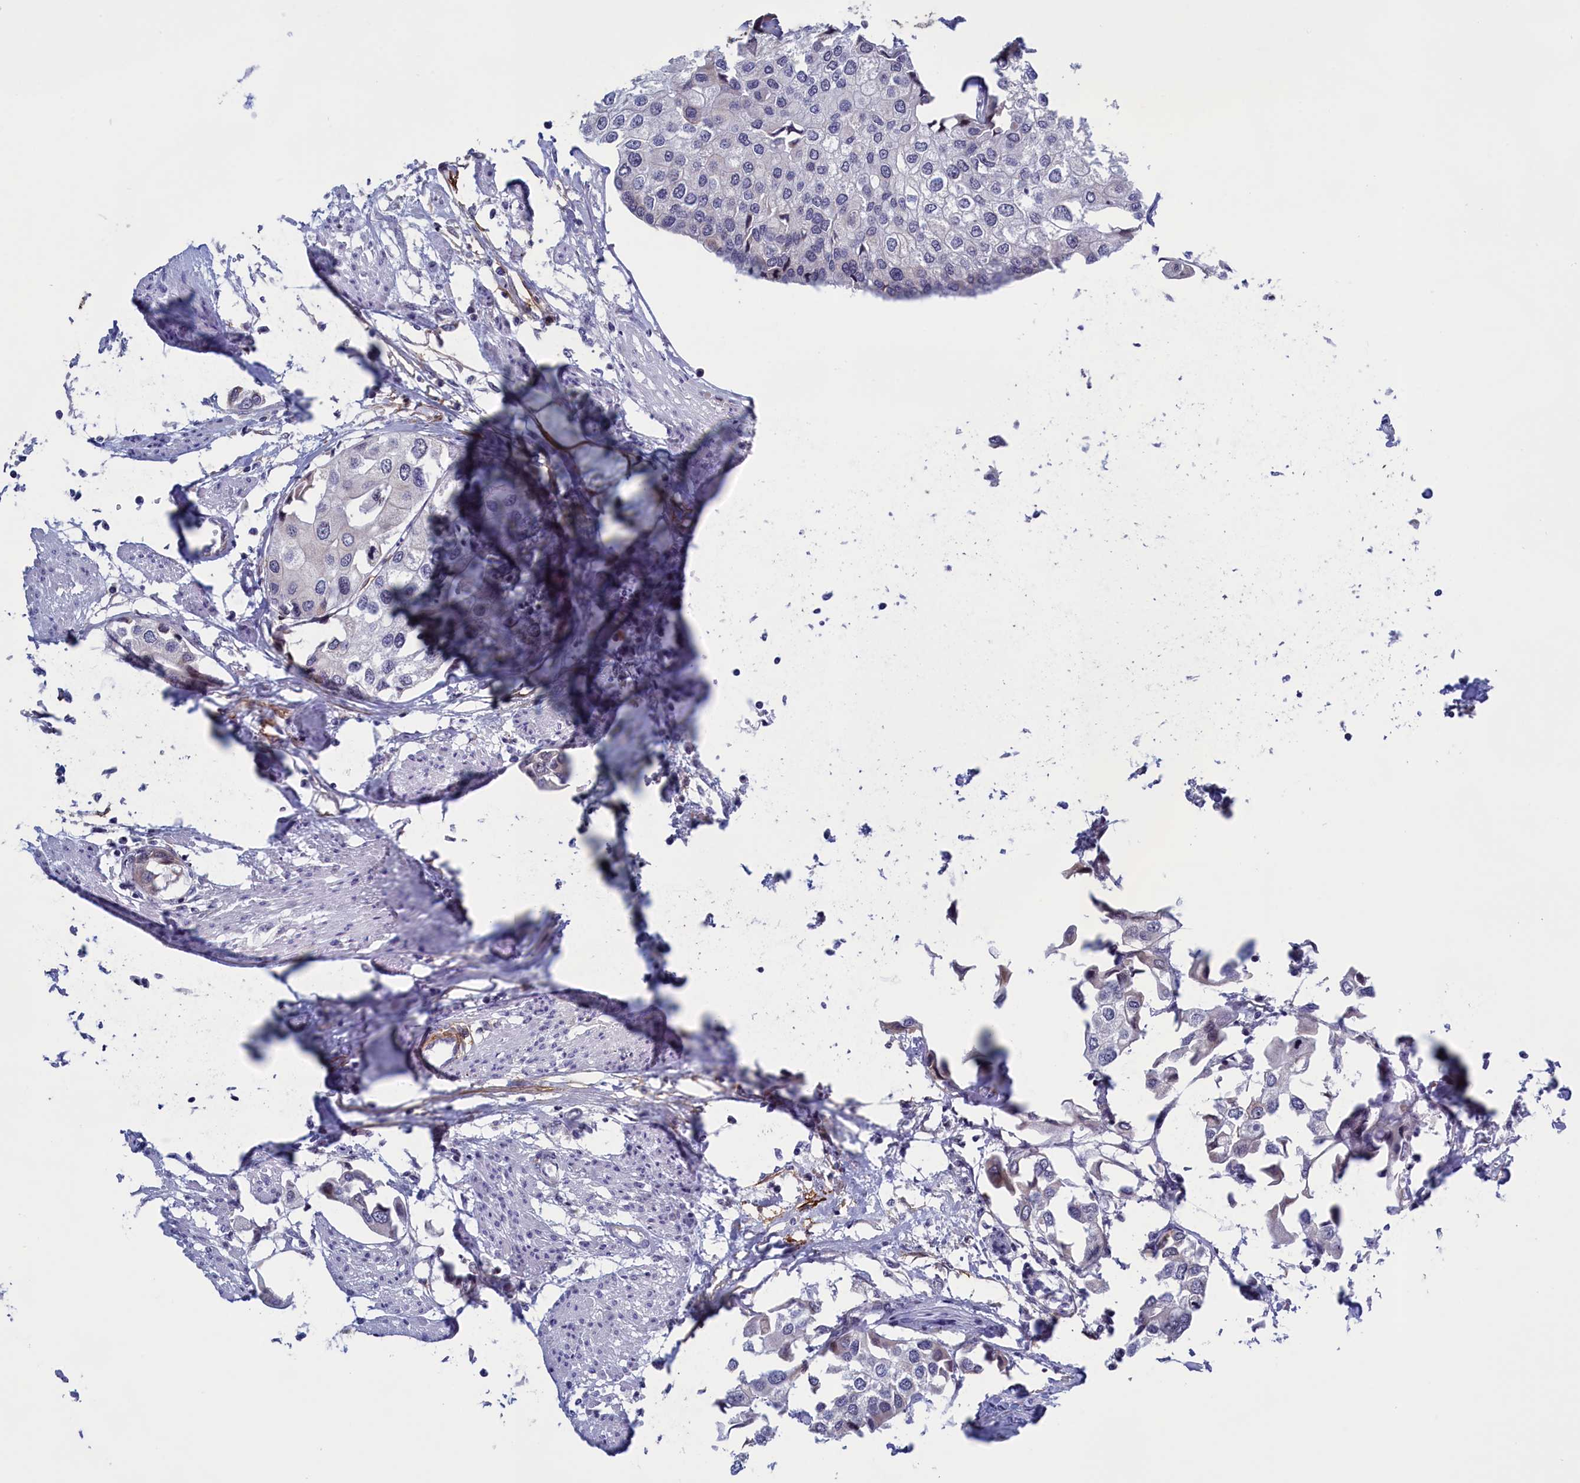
{"staining": {"intensity": "negative", "quantity": "none", "location": "none"}, "tissue": "urothelial cancer", "cell_type": "Tumor cells", "image_type": "cancer", "snomed": [{"axis": "morphology", "description": "Urothelial carcinoma, High grade"}, {"axis": "topography", "description": "Urinary bladder"}], "caption": "Image shows no significant protein expression in tumor cells of urothelial cancer.", "gene": "PPAN", "patient": {"sex": "male", "age": 64}}